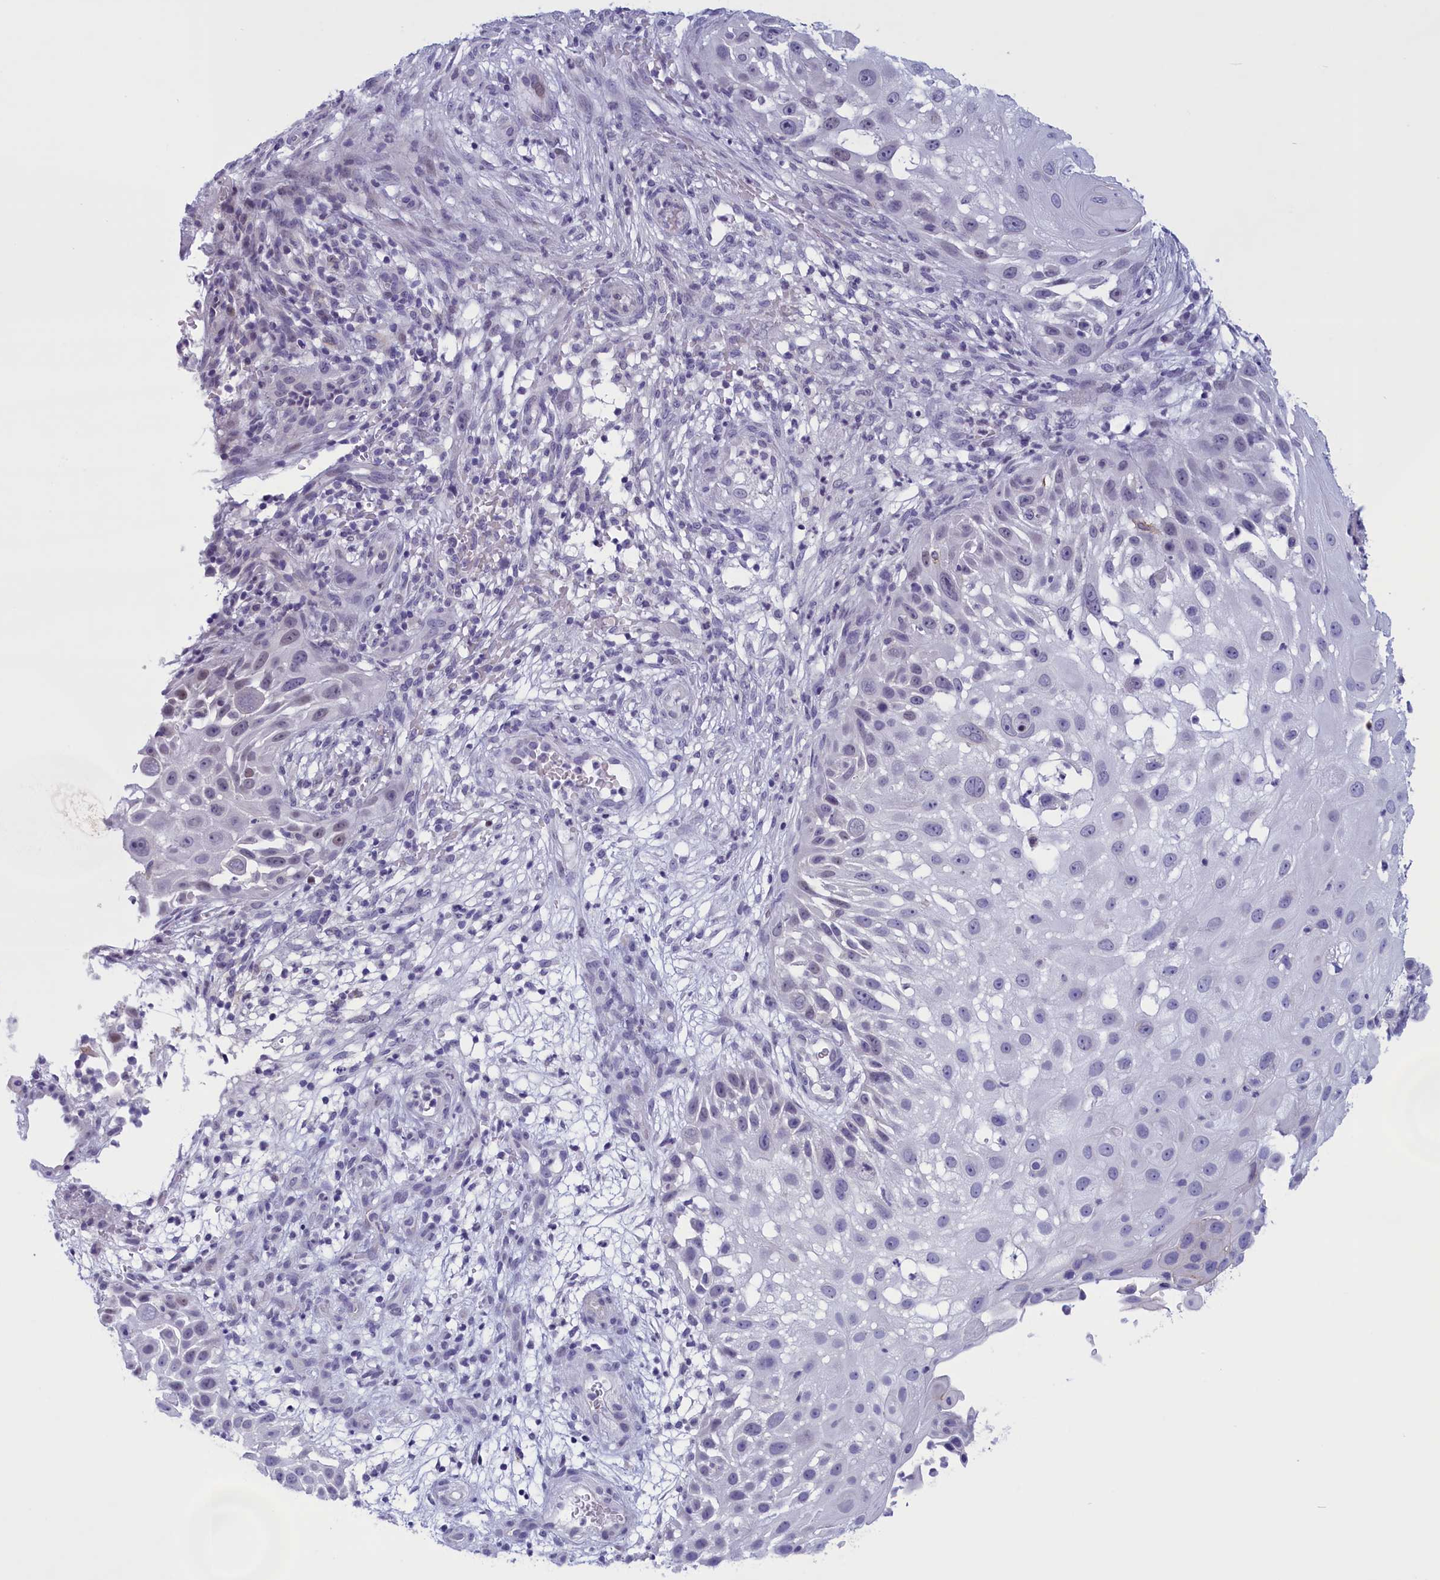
{"staining": {"intensity": "negative", "quantity": "none", "location": "none"}, "tissue": "skin cancer", "cell_type": "Tumor cells", "image_type": "cancer", "snomed": [{"axis": "morphology", "description": "Squamous cell carcinoma, NOS"}, {"axis": "topography", "description": "Skin"}], "caption": "A high-resolution photomicrograph shows immunohistochemistry (IHC) staining of skin squamous cell carcinoma, which reveals no significant expression in tumor cells.", "gene": "ELOA2", "patient": {"sex": "female", "age": 44}}